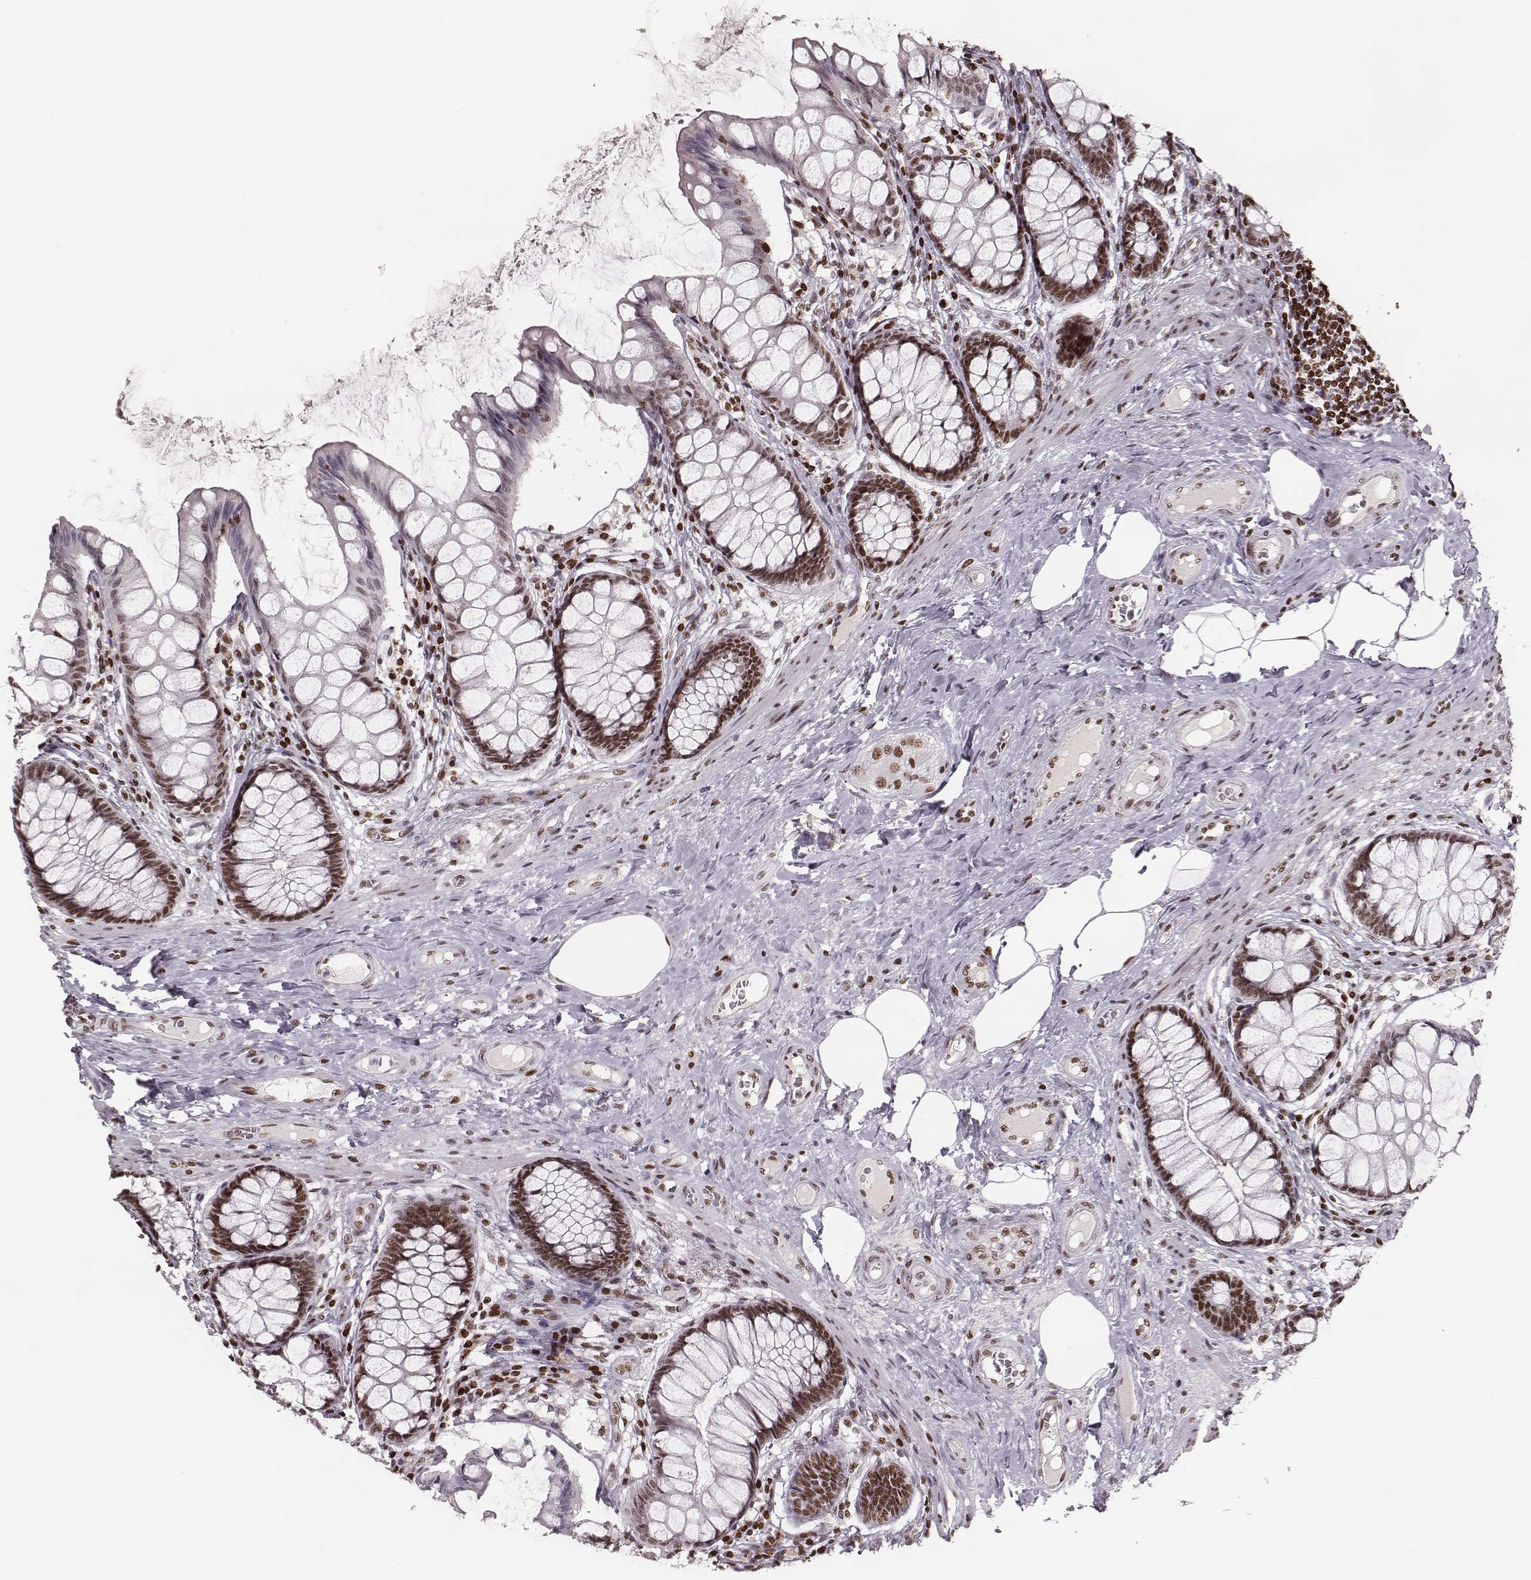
{"staining": {"intensity": "strong", "quantity": ">75%", "location": "nuclear"}, "tissue": "colon", "cell_type": "Endothelial cells", "image_type": "normal", "snomed": [{"axis": "morphology", "description": "Normal tissue, NOS"}, {"axis": "topography", "description": "Colon"}], "caption": "Approximately >75% of endothelial cells in unremarkable colon demonstrate strong nuclear protein positivity as visualized by brown immunohistochemical staining.", "gene": "PARP1", "patient": {"sex": "female", "age": 65}}